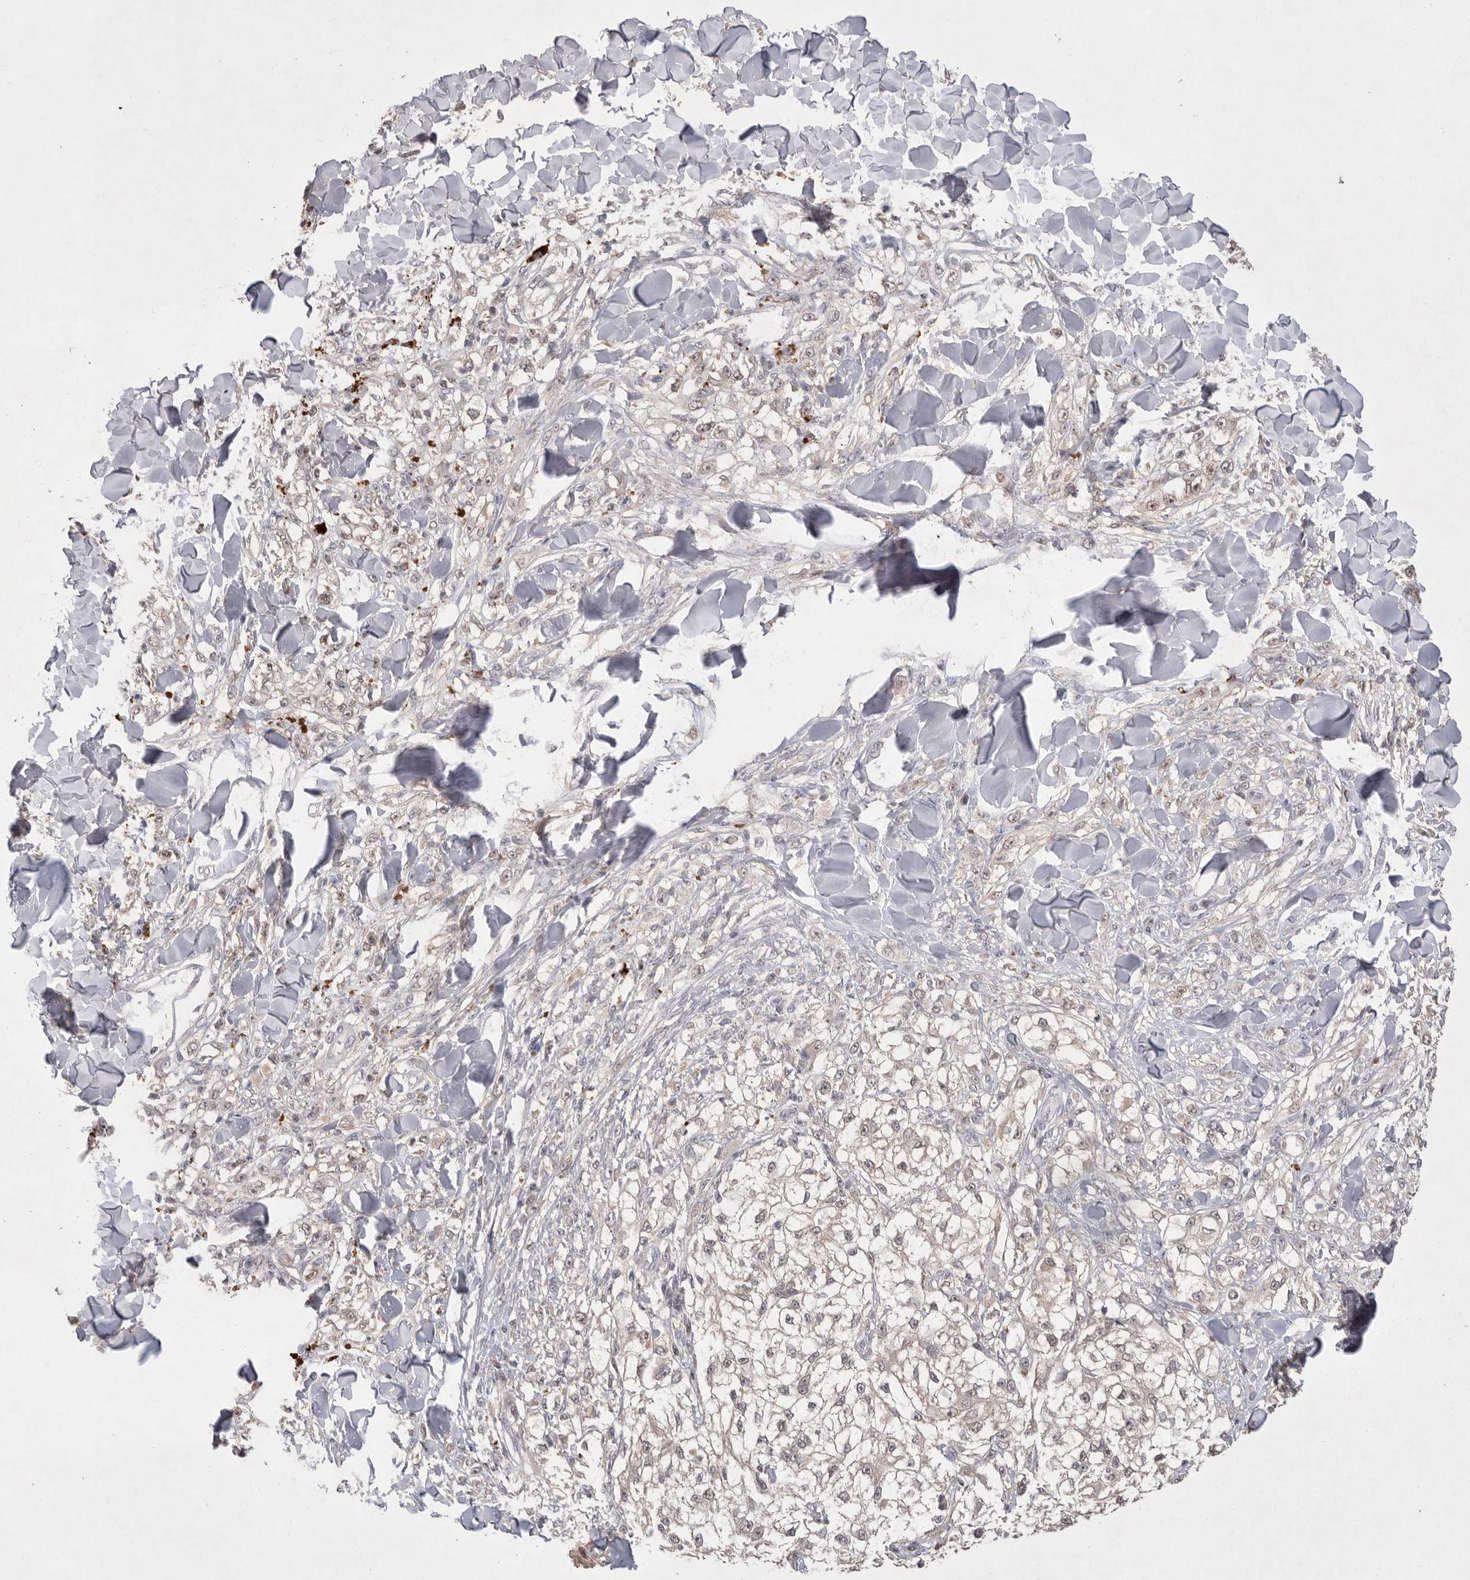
{"staining": {"intensity": "negative", "quantity": "none", "location": "none"}, "tissue": "melanoma", "cell_type": "Tumor cells", "image_type": "cancer", "snomed": [{"axis": "morphology", "description": "Malignant melanoma, NOS"}, {"axis": "topography", "description": "Skin of head"}], "caption": "Human melanoma stained for a protein using immunohistochemistry (IHC) reveals no staining in tumor cells.", "gene": "HUS1", "patient": {"sex": "male", "age": 83}}